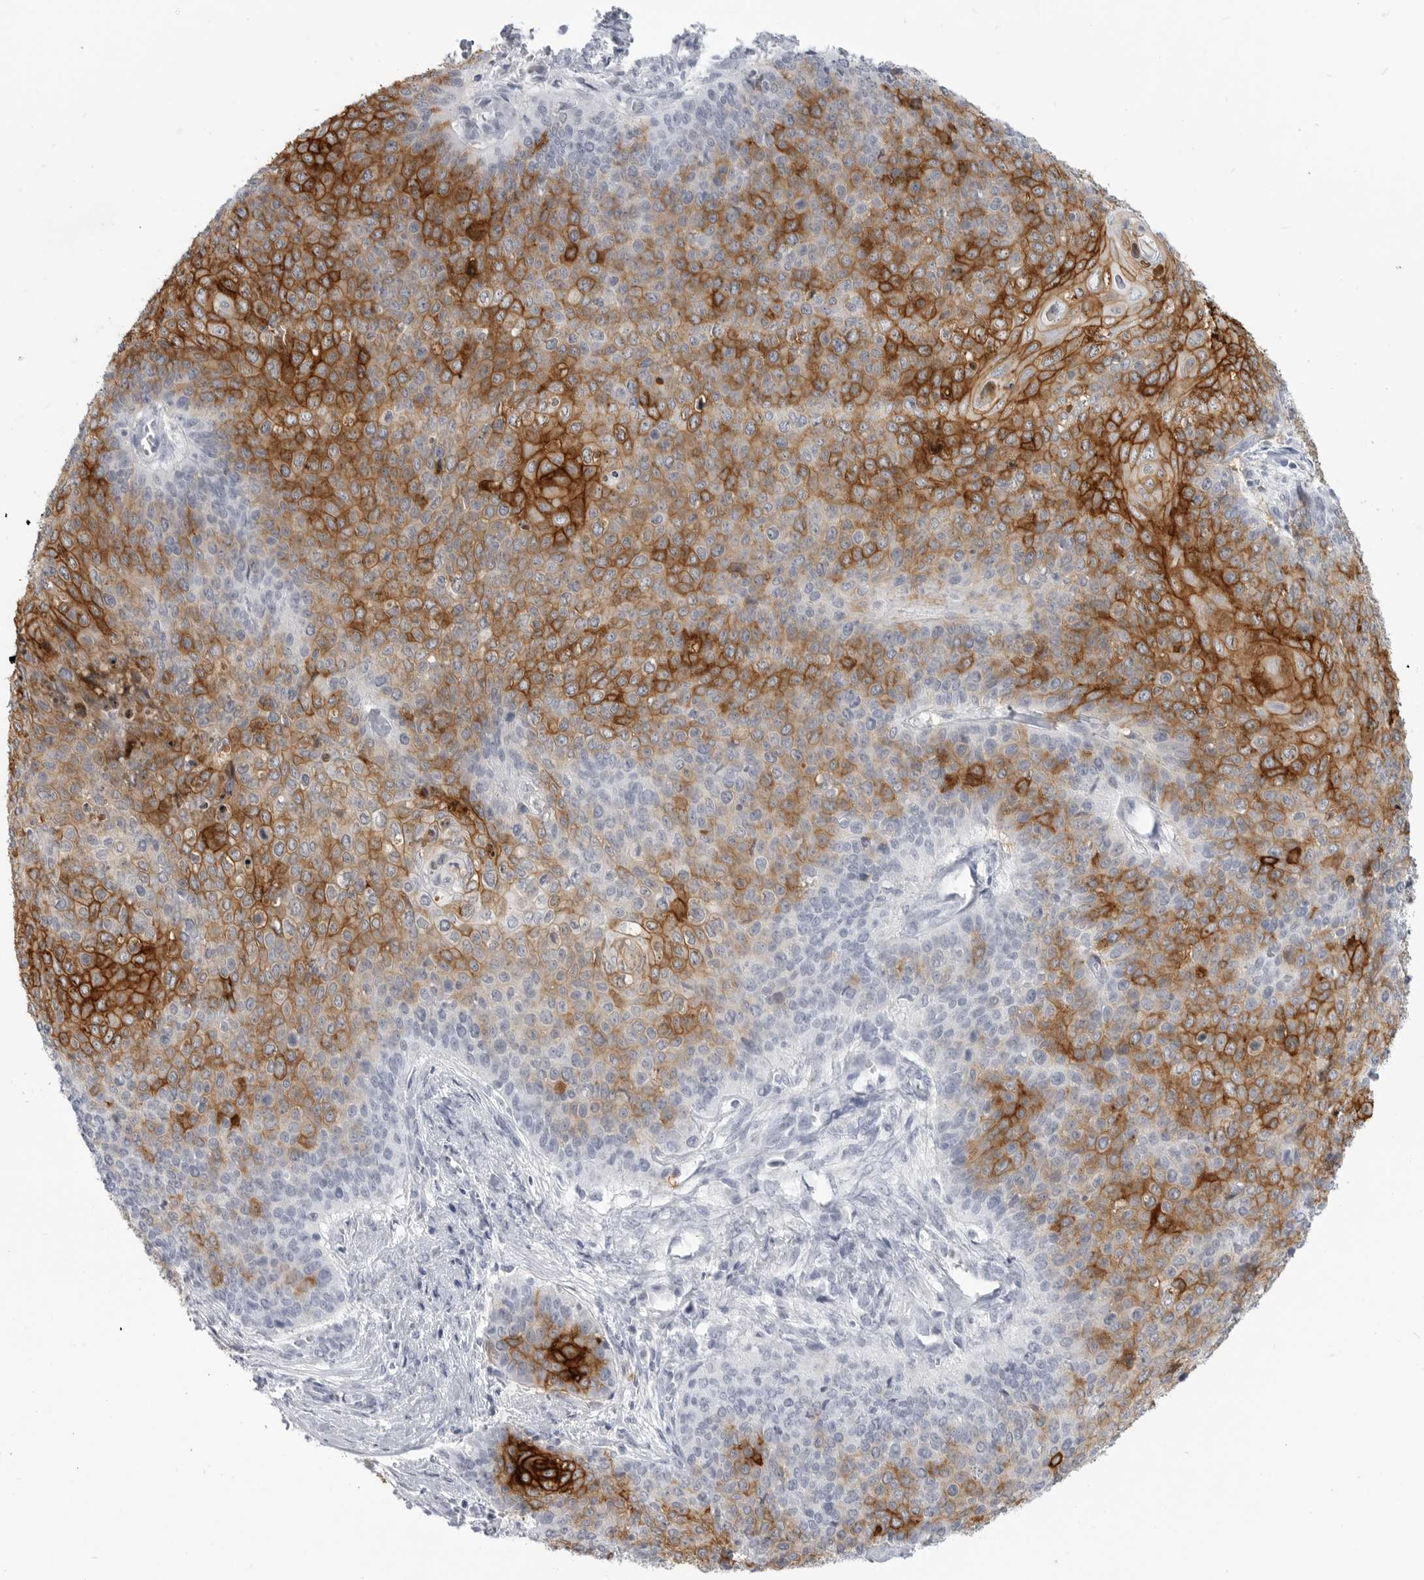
{"staining": {"intensity": "strong", "quantity": "25%-75%", "location": "cytoplasmic/membranous"}, "tissue": "cervical cancer", "cell_type": "Tumor cells", "image_type": "cancer", "snomed": [{"axis": "morphology", "description": "Squamous cell carcinoma, NOS"}, {"axis": "topography", "description": "Cervix"}], "caption": "This image exhibits immunohistochemistry (IHC) staining of cervical cancer (squamous cell carcinoma), with high strong cytoplasmic/membranous staining in approximately 25%-75% of tumor cells.", "gene": "LY6D", "patient": {"sex": "female", "age": 39}}